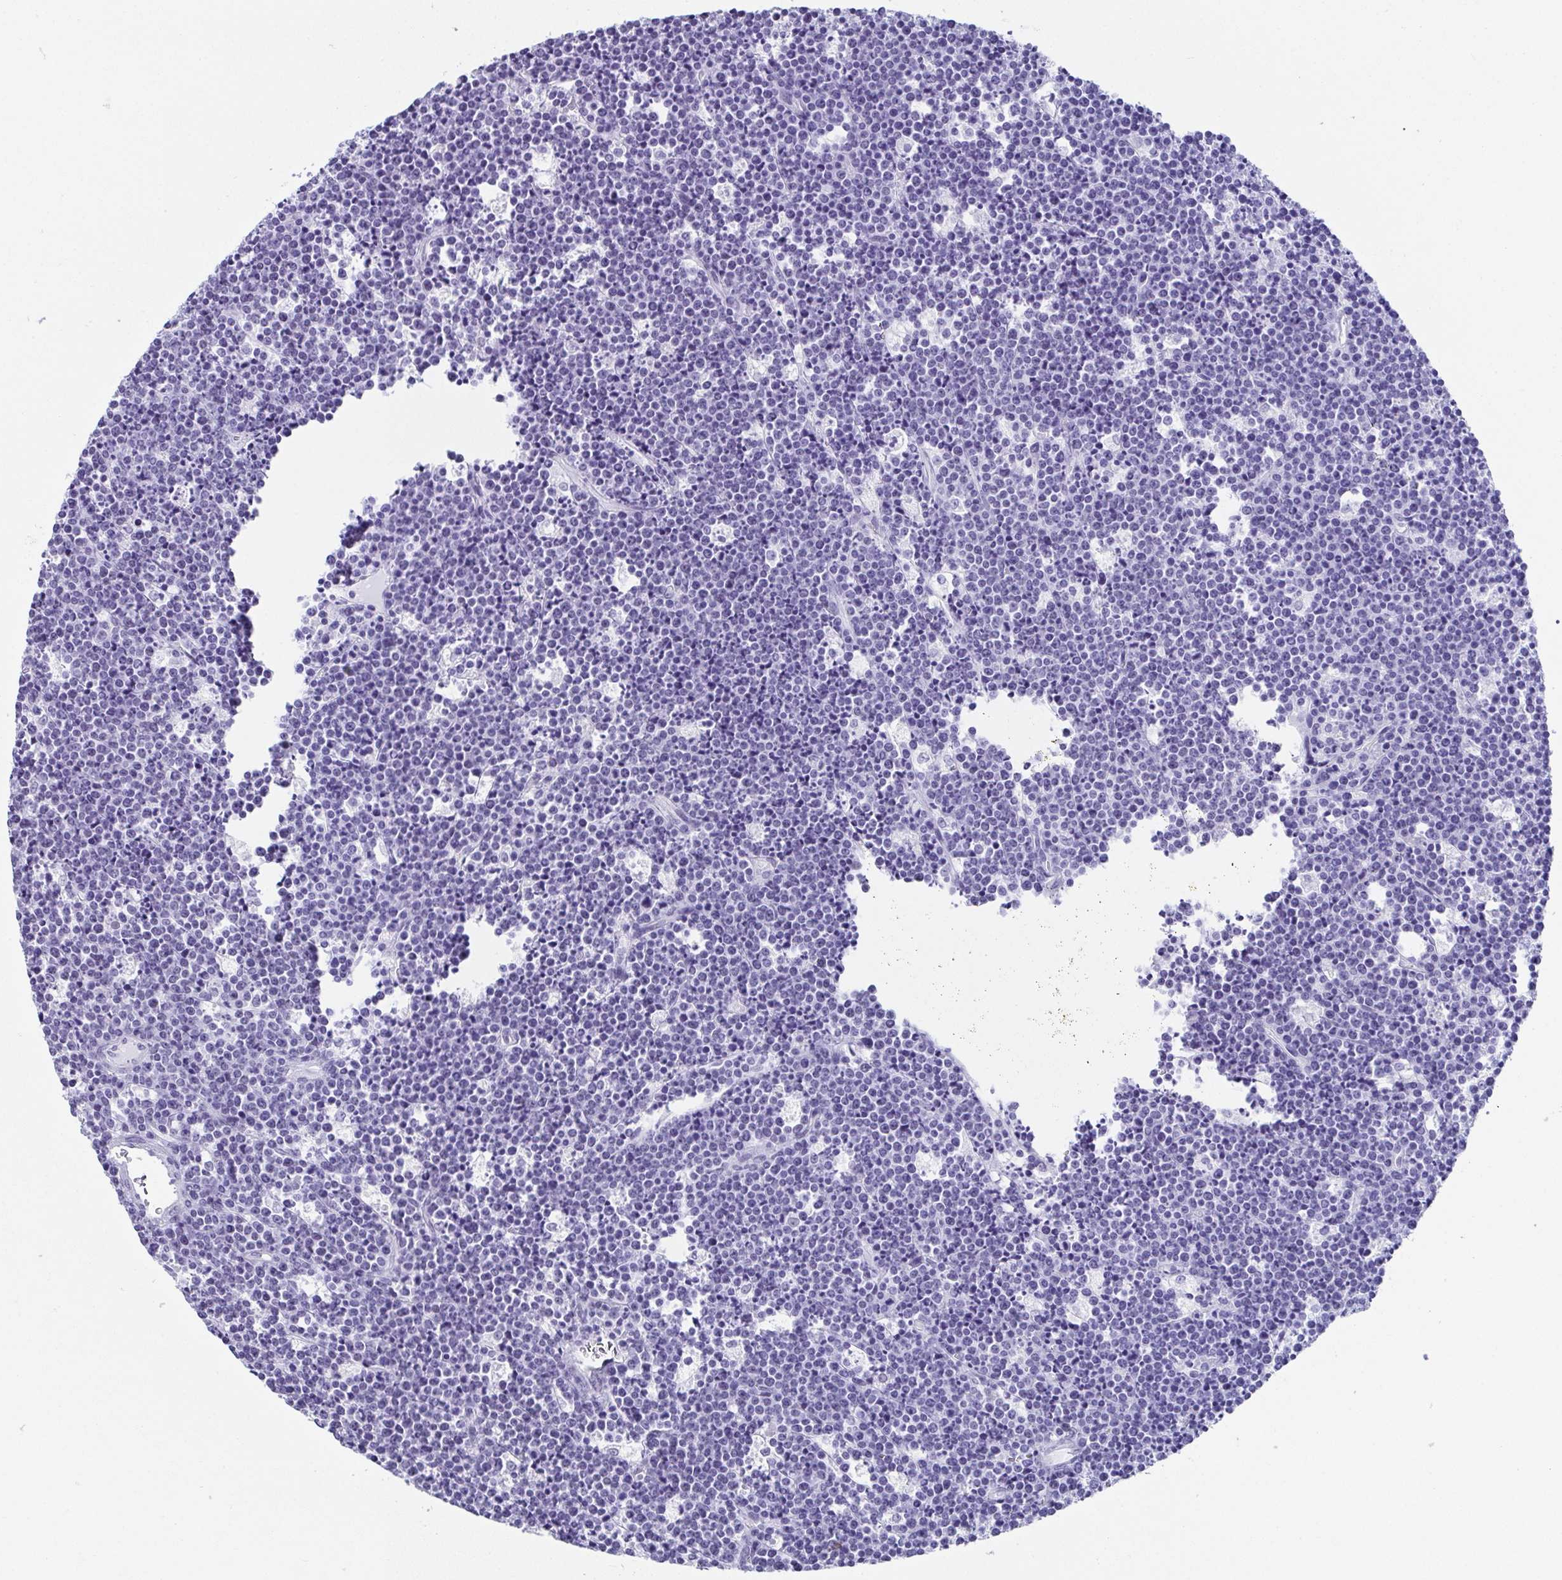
{"staining": {"intensity": "negative", "quantity": "none", "location": "none"}, "tissue": "lymphoma", "cell_type": "Tumor cells", "image_type": "cancer", "snomed": [{"axis": "morphology", "description": "Malignant lymphoma, non-Hodgkin's type, High grade"}, {"axis": "topography", "description": "Ovary"}], "caption": "The photomicrograph demonstrates no staining of tumor cells in high-grade malignant lymphoma, non-Hodgkin's type.", "gene": "ESX1", "patient": {"sex": "female", "age": 56}}